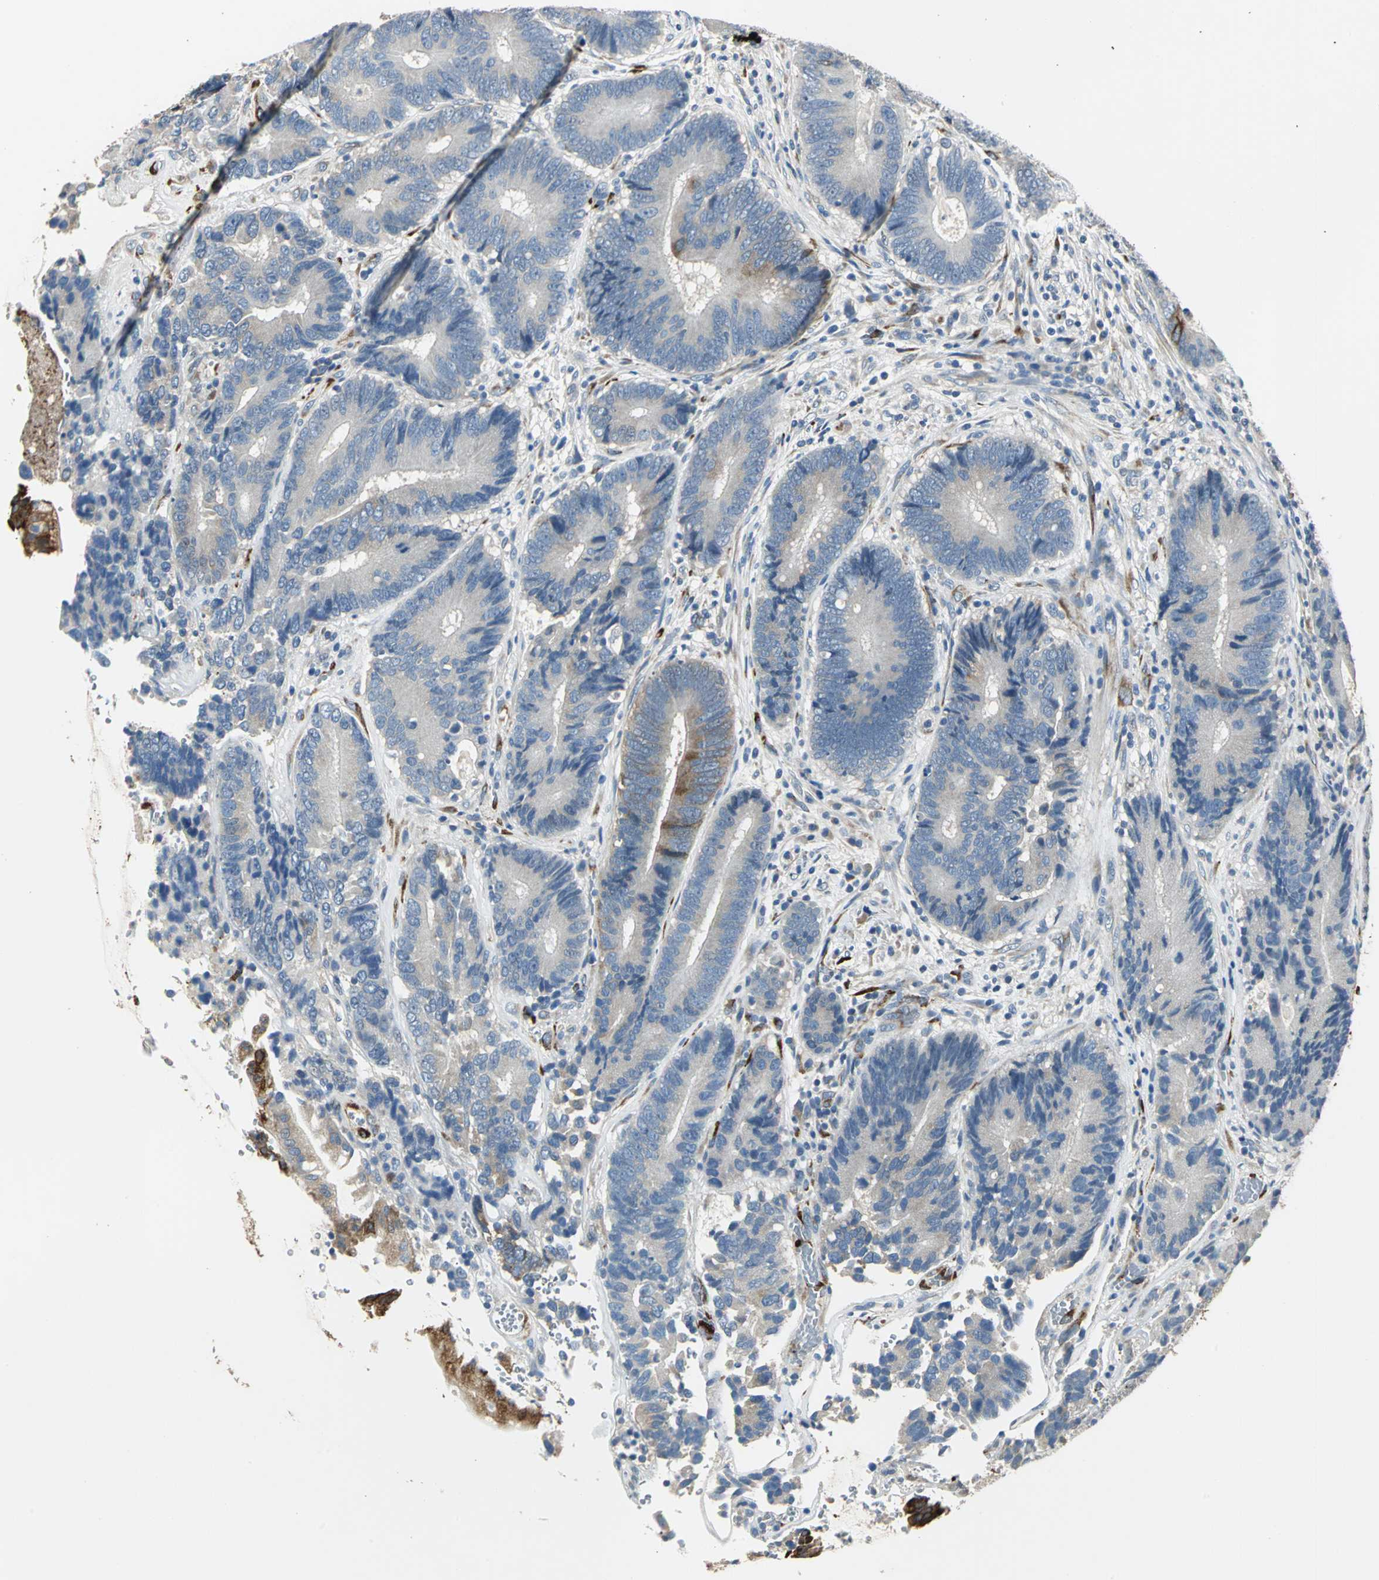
{"staining": {"intensity": "strong", "quantity": "<25%", "location": "cytoplasmic/membranous"}, "tissue": "colorectal cancer", "cell_type": "Tumor cells", "image_type": "cancer", "snomed": [{"axis": "morphology", "description": "Adenocarcinoma, NOS"}, {"axis": "topography", "description": "Colon"}], "caption": "Protein expression analysis of colorectal cancer (adenocarcinoma) exhibits strong cytoplasmic/membranous positivity in about <25% of tumor cells.", "gene": "B3GNT2", "patient": {"sex": "female", "age": 78}}